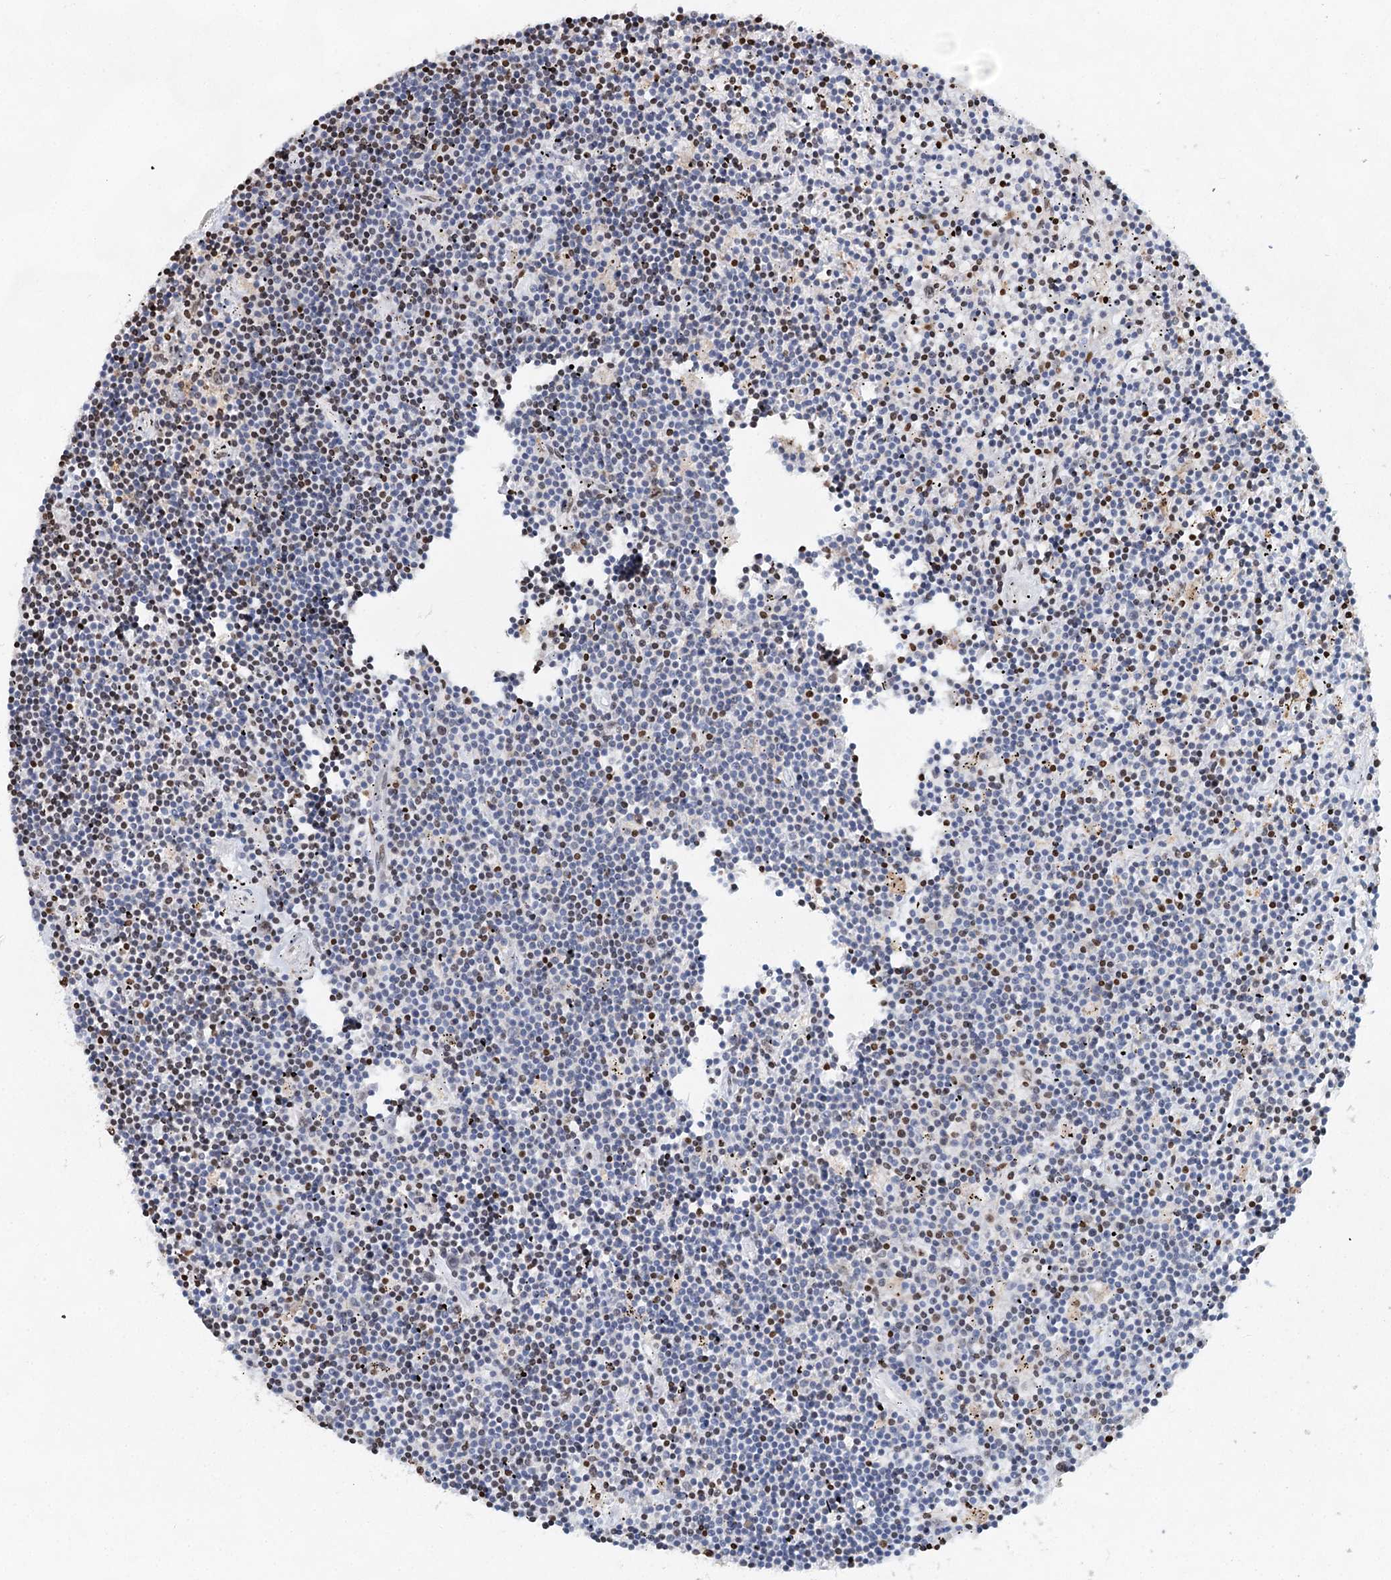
{"staining": {"intensity": "moderate", "quantity": "25%-75%", "location": "nuclear"}, "tissue": "lymphoma", "cell_type": "Tumor cells", "image_type": "cancer", "snomed": [{"axis": "morphology", "description": "Malignant lymphoma, non-Hodgkin's type, Low grade"}, {"axis": "topography", "description": "Spleen"}], "caption": "Low-grade malignant lymphoma, non-Hodgkin's type stained with DAB (3,3'-diaminobenzidine) immunohistochemistry shows medium levels of moderate nuclear staining in about 25%-75% of tumor cells.", "gene": "XPO6", "patient": {"sex": "male", "age": 76}}